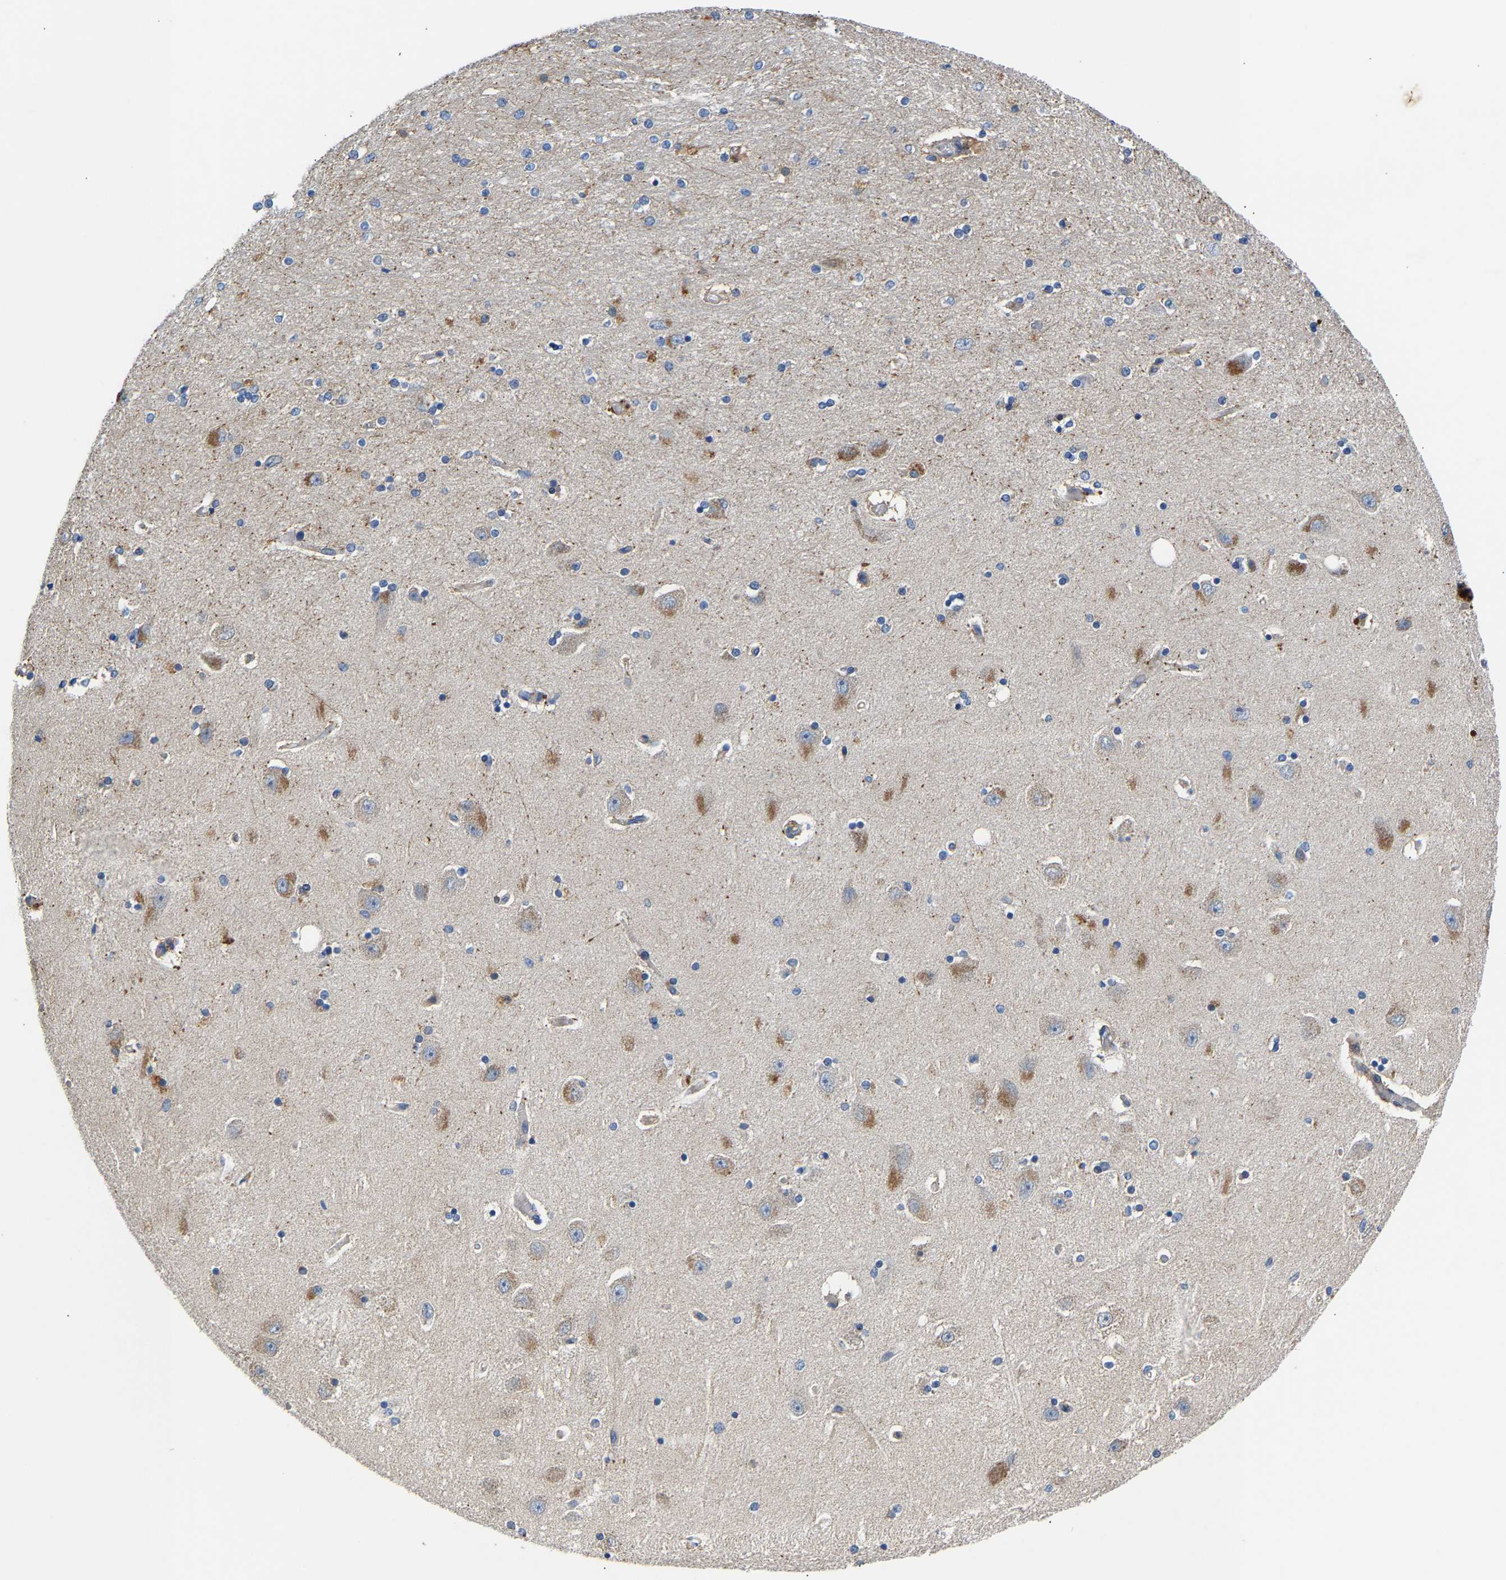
{"staining": {"intensity": "moderate", "quantity": "<25%", "location": "cytoplasmic/membranous"}, "tissue": "hippocampus", "cell_type": "Glial cells", "image_type": "normal", "snomed": [{"axis": "morphology", "description": "Normal tissue, NOS"}, {"axis": "topography", "description": "Hippocampus"}], "caption": "About <25% of glial cells in unremarkable human hippocampus show moderate cytoplasmic/membranous protein positivity as visualized by brown immunohistochemical staining.", "gene": "CCDC171", "patient": {"sex": "female", "age": 54}}